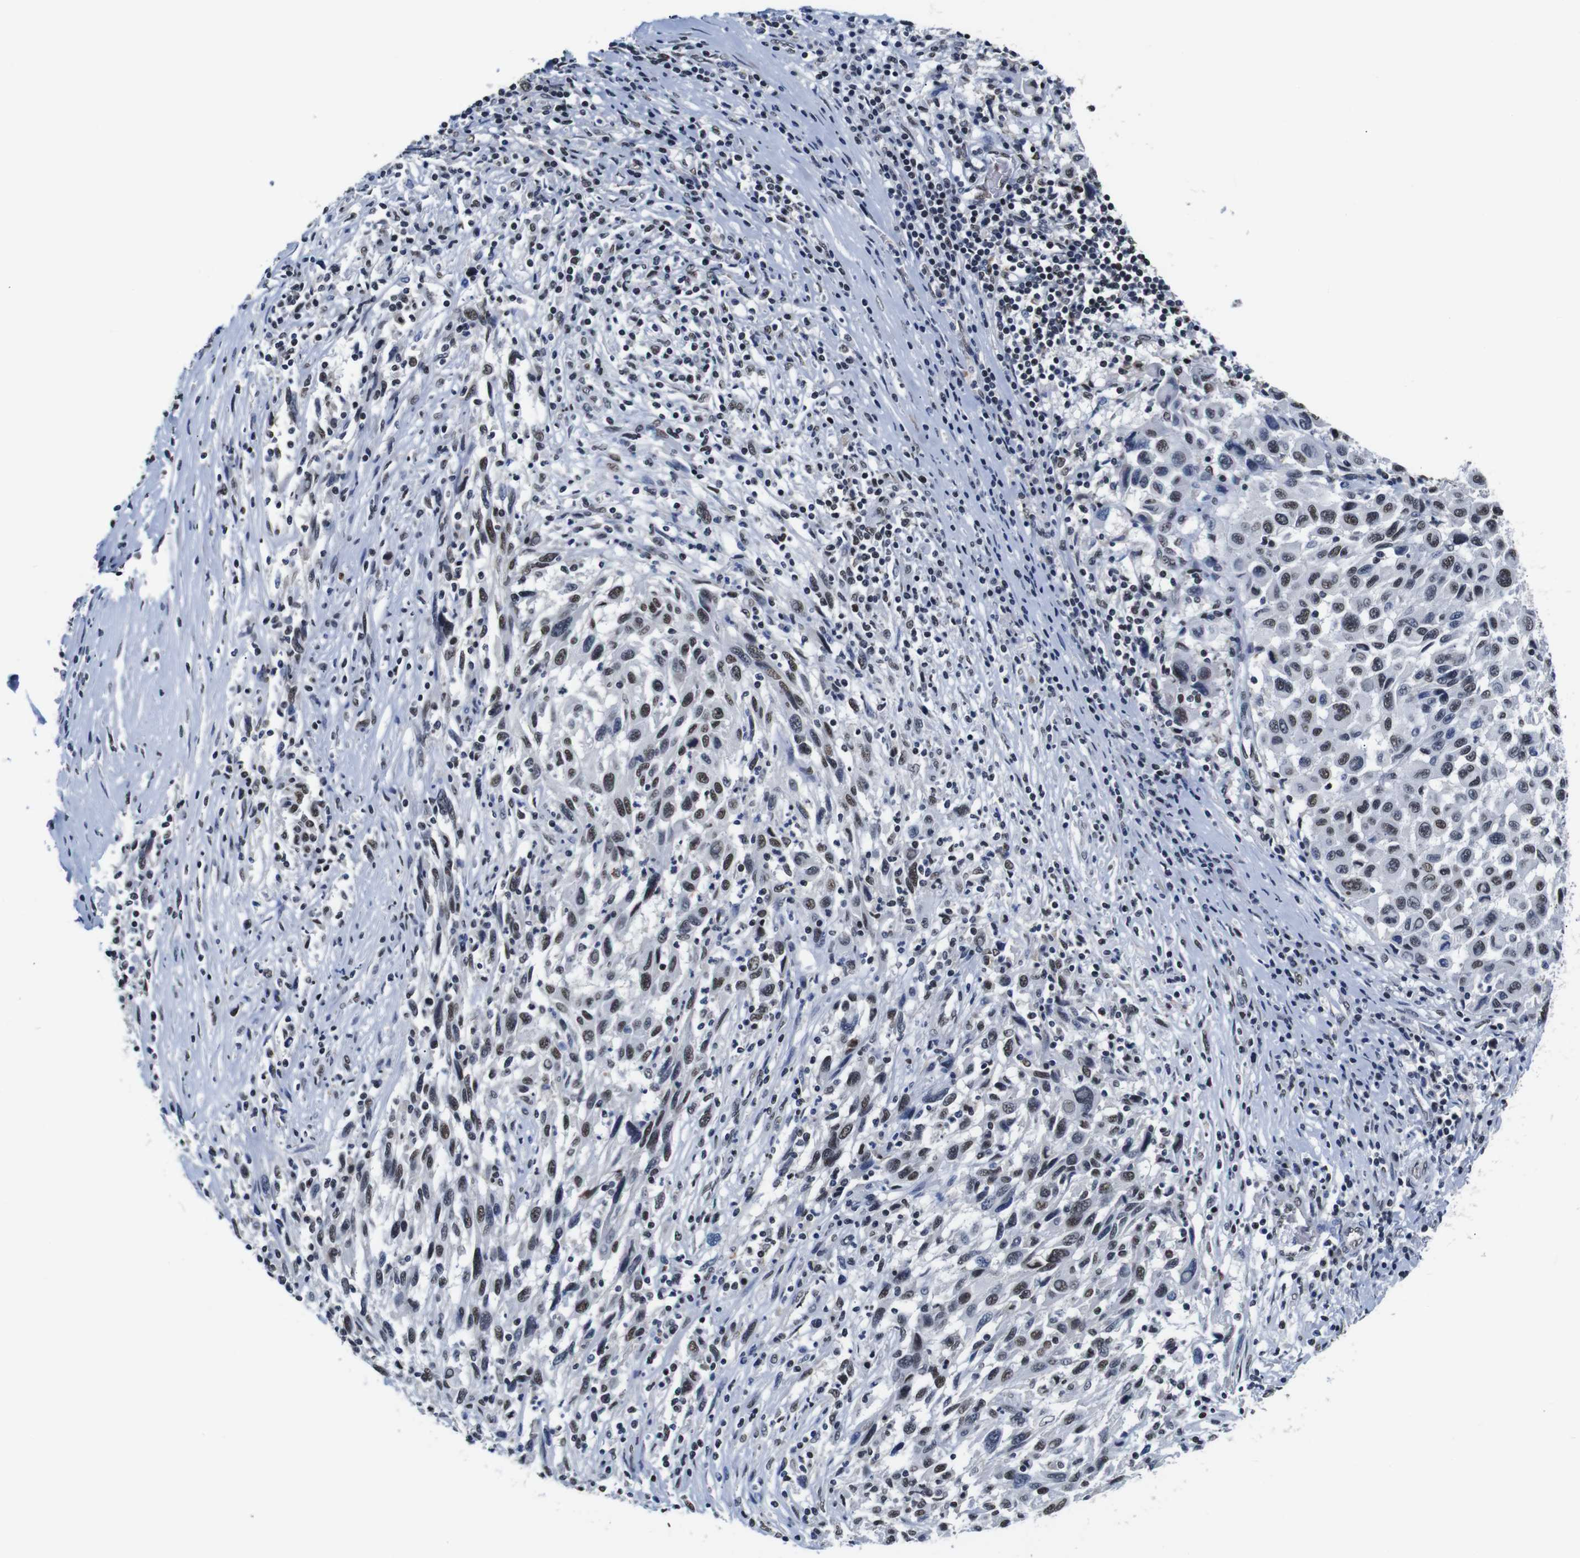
{"staining": {"intensity": "moderate", "quantity": "25%-75%", "location": "nuclear"}, "tissue": "melanoma", "cell_type": "Tumor cells", "image_type": "cancer", "snomed": [{"axis": "morphology", "description": "Malignant melanoma, Metastatic site"}, {"axis": "topography", "description": "Lymph node"}], "caption": "Protein staining of melanoma tissue exhibits moderate nuclear expression in about 25%-75% of tumor cells. The staining was performed using DAB (3,3'-diaminobenzidine), with brown indicating positive protein expression. Nuclei are stained blue with hematoxylin.", "gene": "ILDR2", "patient": {"sex": "male", "age": 61}}